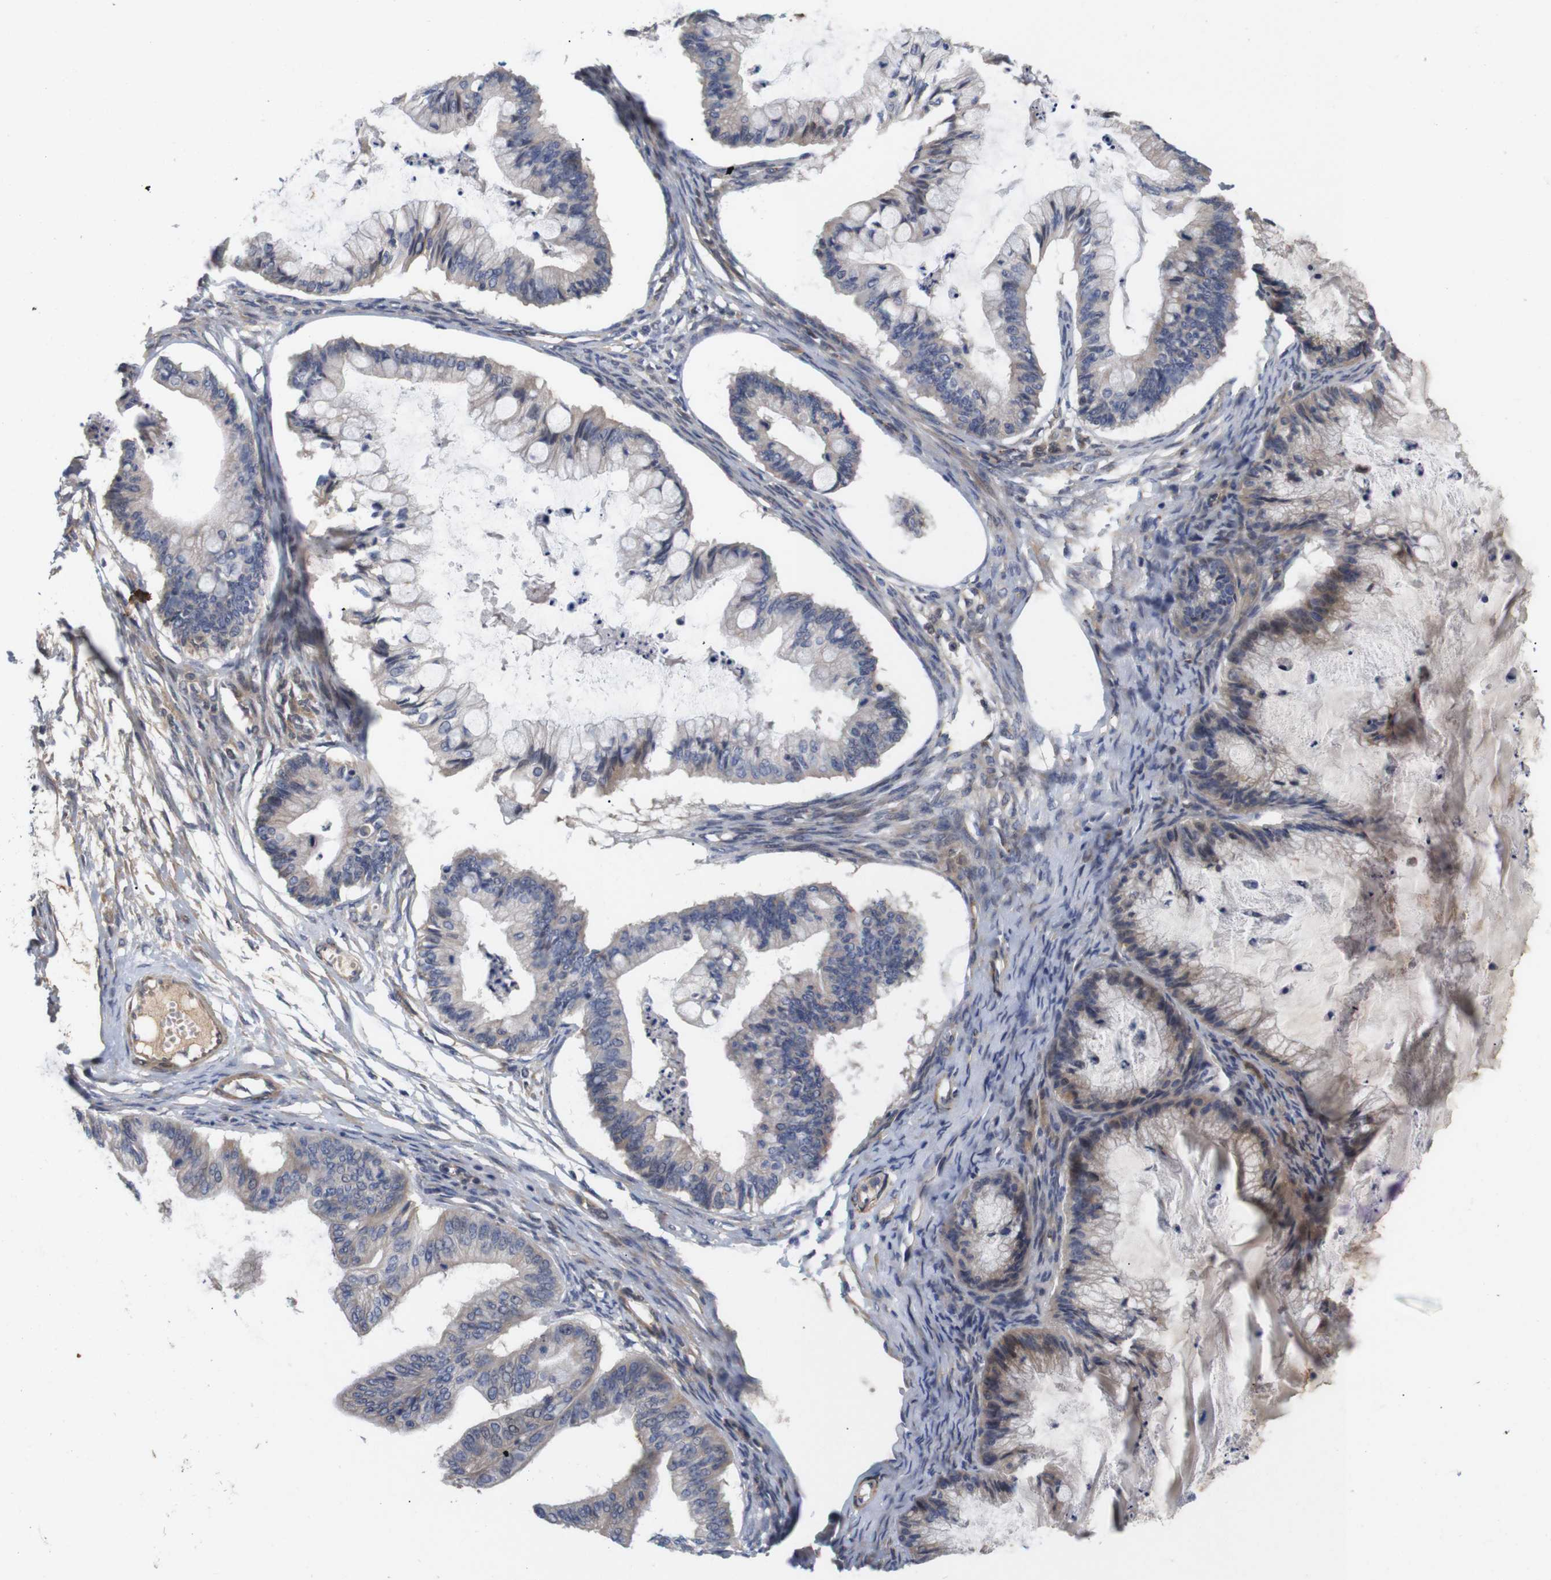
{"staining": {"intensity": "moderate", "quantity": "25%-75%", "location": "cytoplasmic/membranous"}, "tissue": "ovarian cancer", "cell_type": "Tumor cells", "image_type": "cancer", "snomed": [{"axis": "morphology", "description": "Cystadenocarcinoma, mucinous, NOS"}, {"axis": "topography", "description": "Ovary"}], "caption": "Approximately 25%-75% of tumor cells in ovarian mucinous cystadenocarcinoma show moderate cytoplasmic/membranous protein positivity as visualized by brown immunohistochemical staining.", "gene": "SPRY3", "patient": {"sex": "female", "age": 57}}